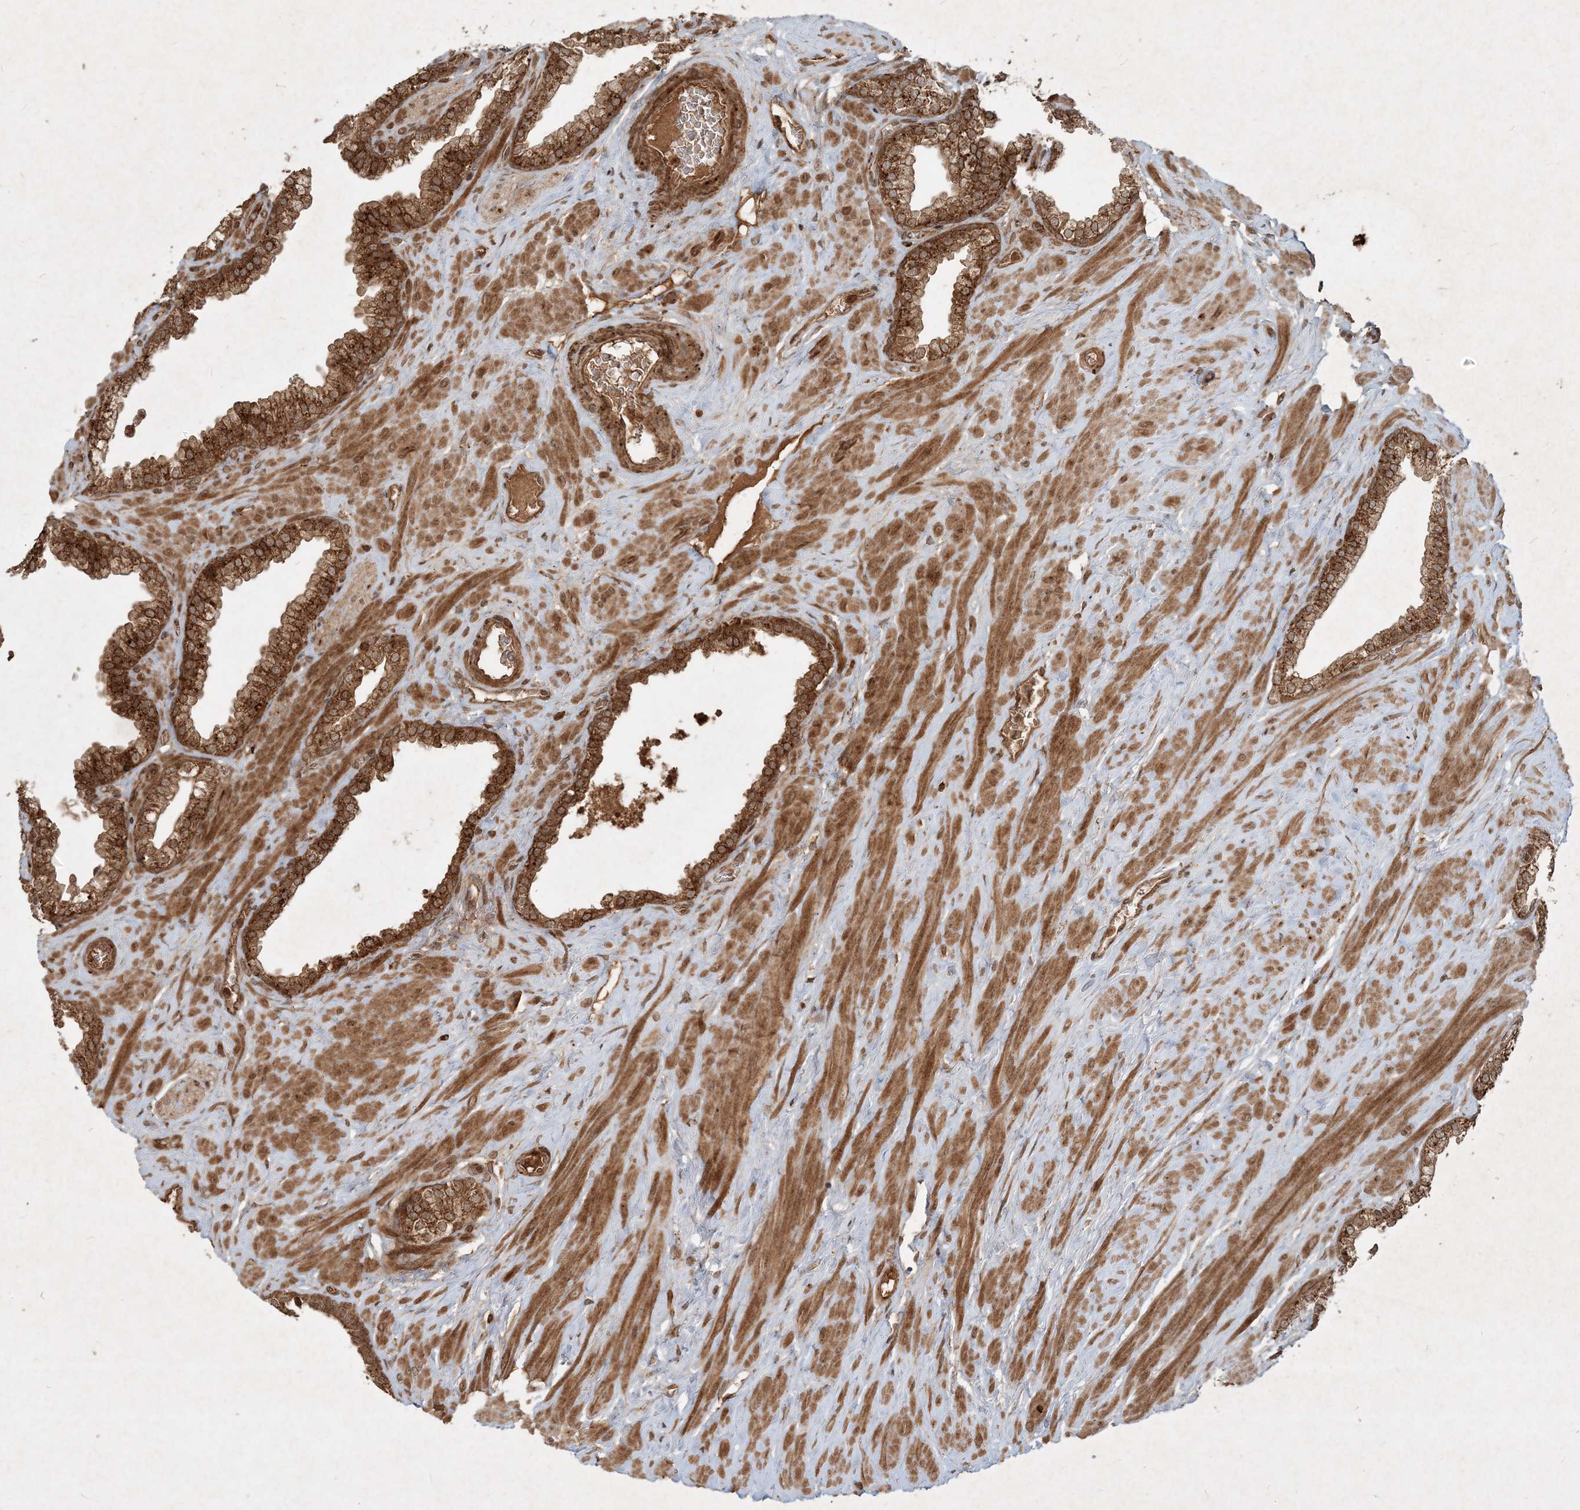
{"staining": {"intensity": "strong", "quantity": ">75%", "location": "cytoplasmic/membranous"}, "tissue": "prostate", "cell_type": "Glandular cells", "image_type": "normal", "snomed": [{"axis": "morphology", "description": "Normal tissue, NOS"}, {"axis": "morphology", "description": "Urothelial carcinoma, Low grade"}, {"axis": "topography", "description": "Urinary bladder"}, {"axis": "topography", "description": "Prostate"}], "caption": "The immunohistochemical stain shows strong cytoplasmic/membranous staining in glandular cells of unremarkable prostate.", "gene": "NARS1", "patient": {"sex": "male", "age": 60}}